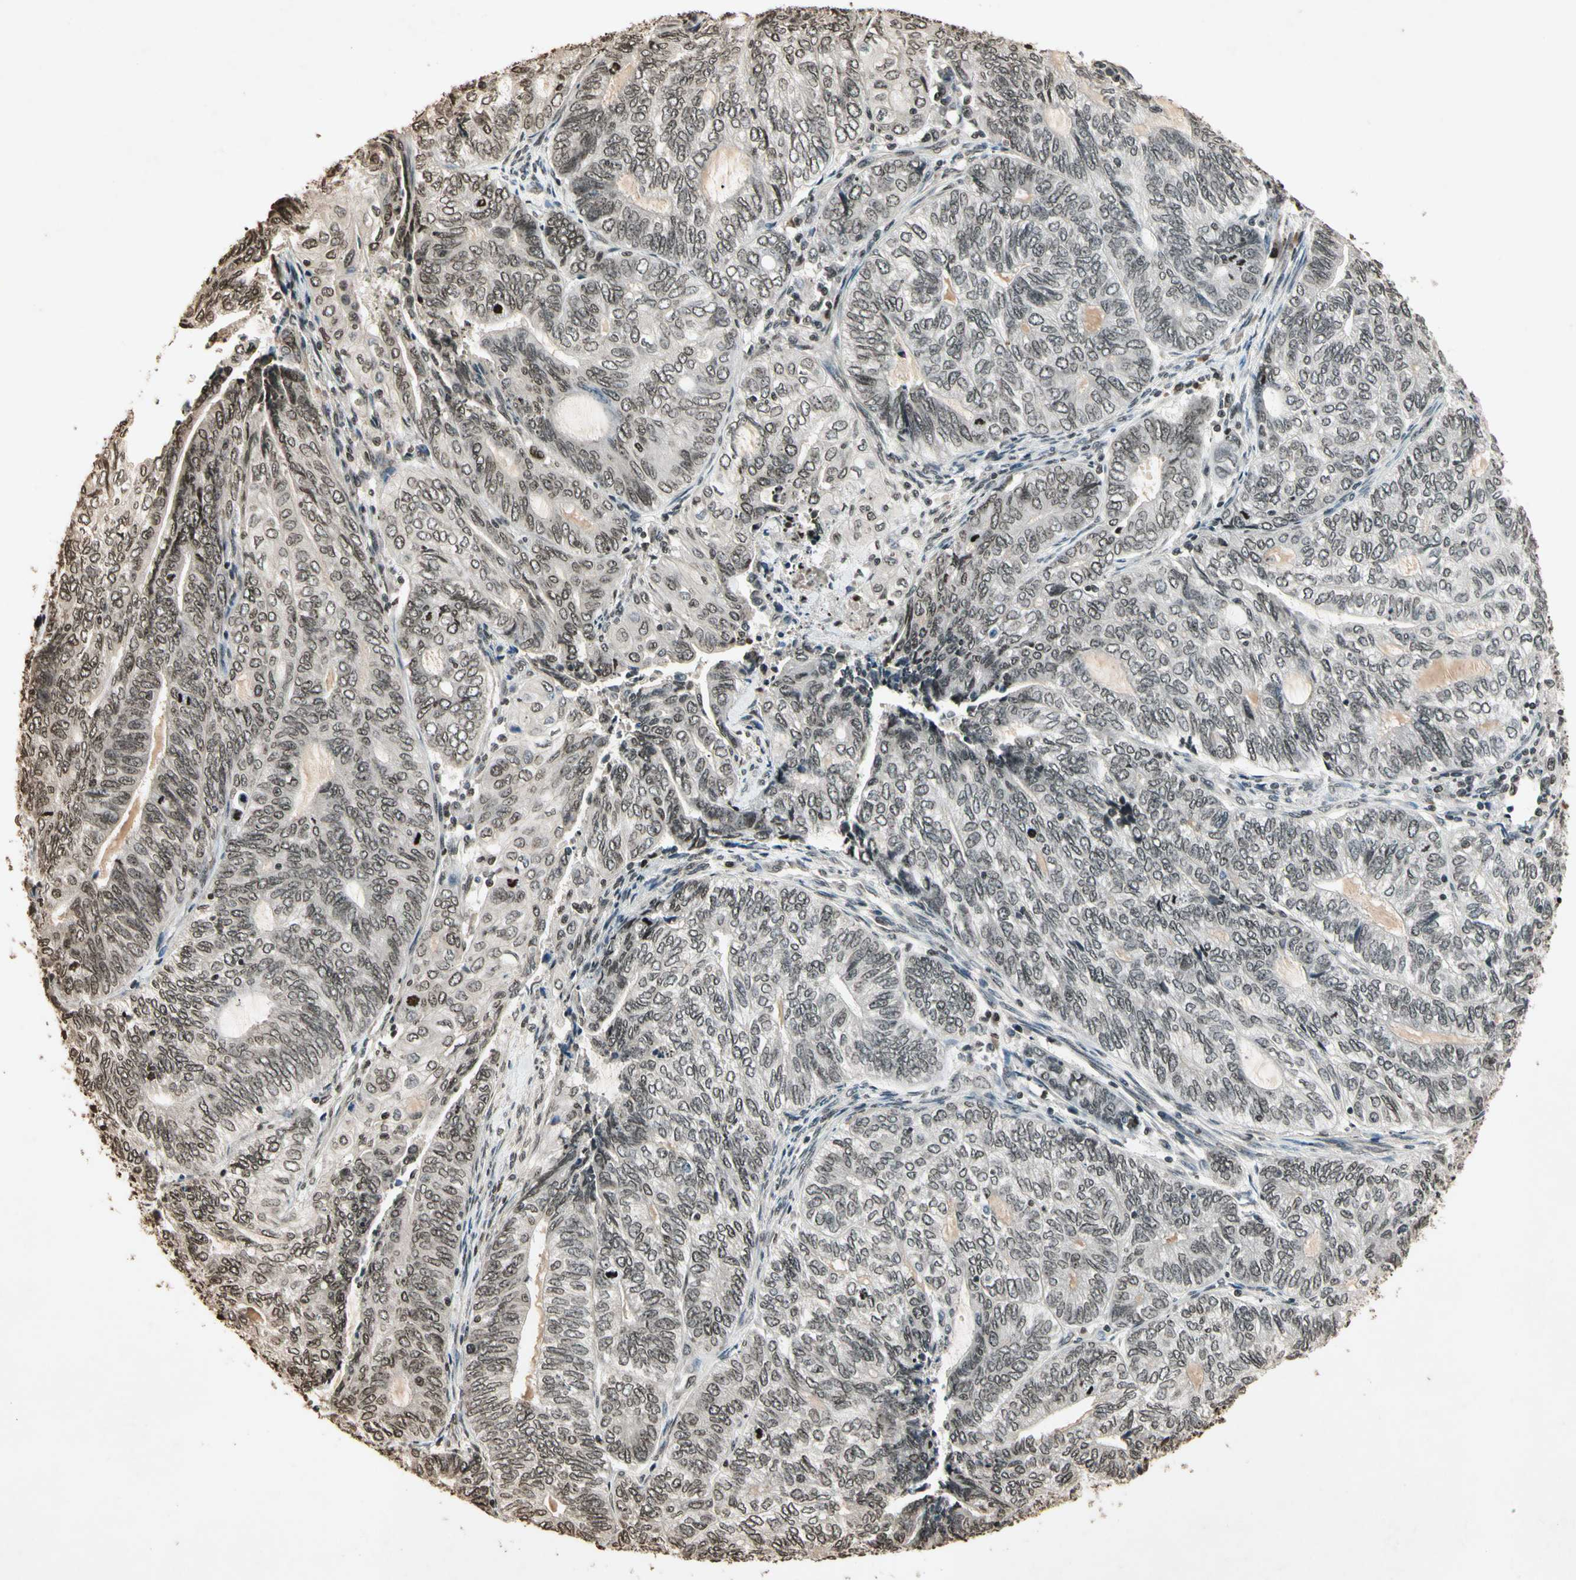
{"staining": {"intensity": "weak", "quantity": "25%-75%", "location": "nuclear"}, "tissue": "endometrial cancer", "cell_type": "Tumor cells", "image_type": "cancer", "snomed": [{"axis": "morphology", "description": "Adenocarcinoma, NOS"}, {"axis": "topography", "description": "Uterus"}, {"axis": "topography", "description": "Endometrium"}], "caption": "Weak nuclear positivity for a protein is present in approximately 25%-75% of tumor cells of endometrial adenocarcinoma using immunohistochemistry.", "gene": "TOP1", "patient": {"sex": "female", "age": 70}}